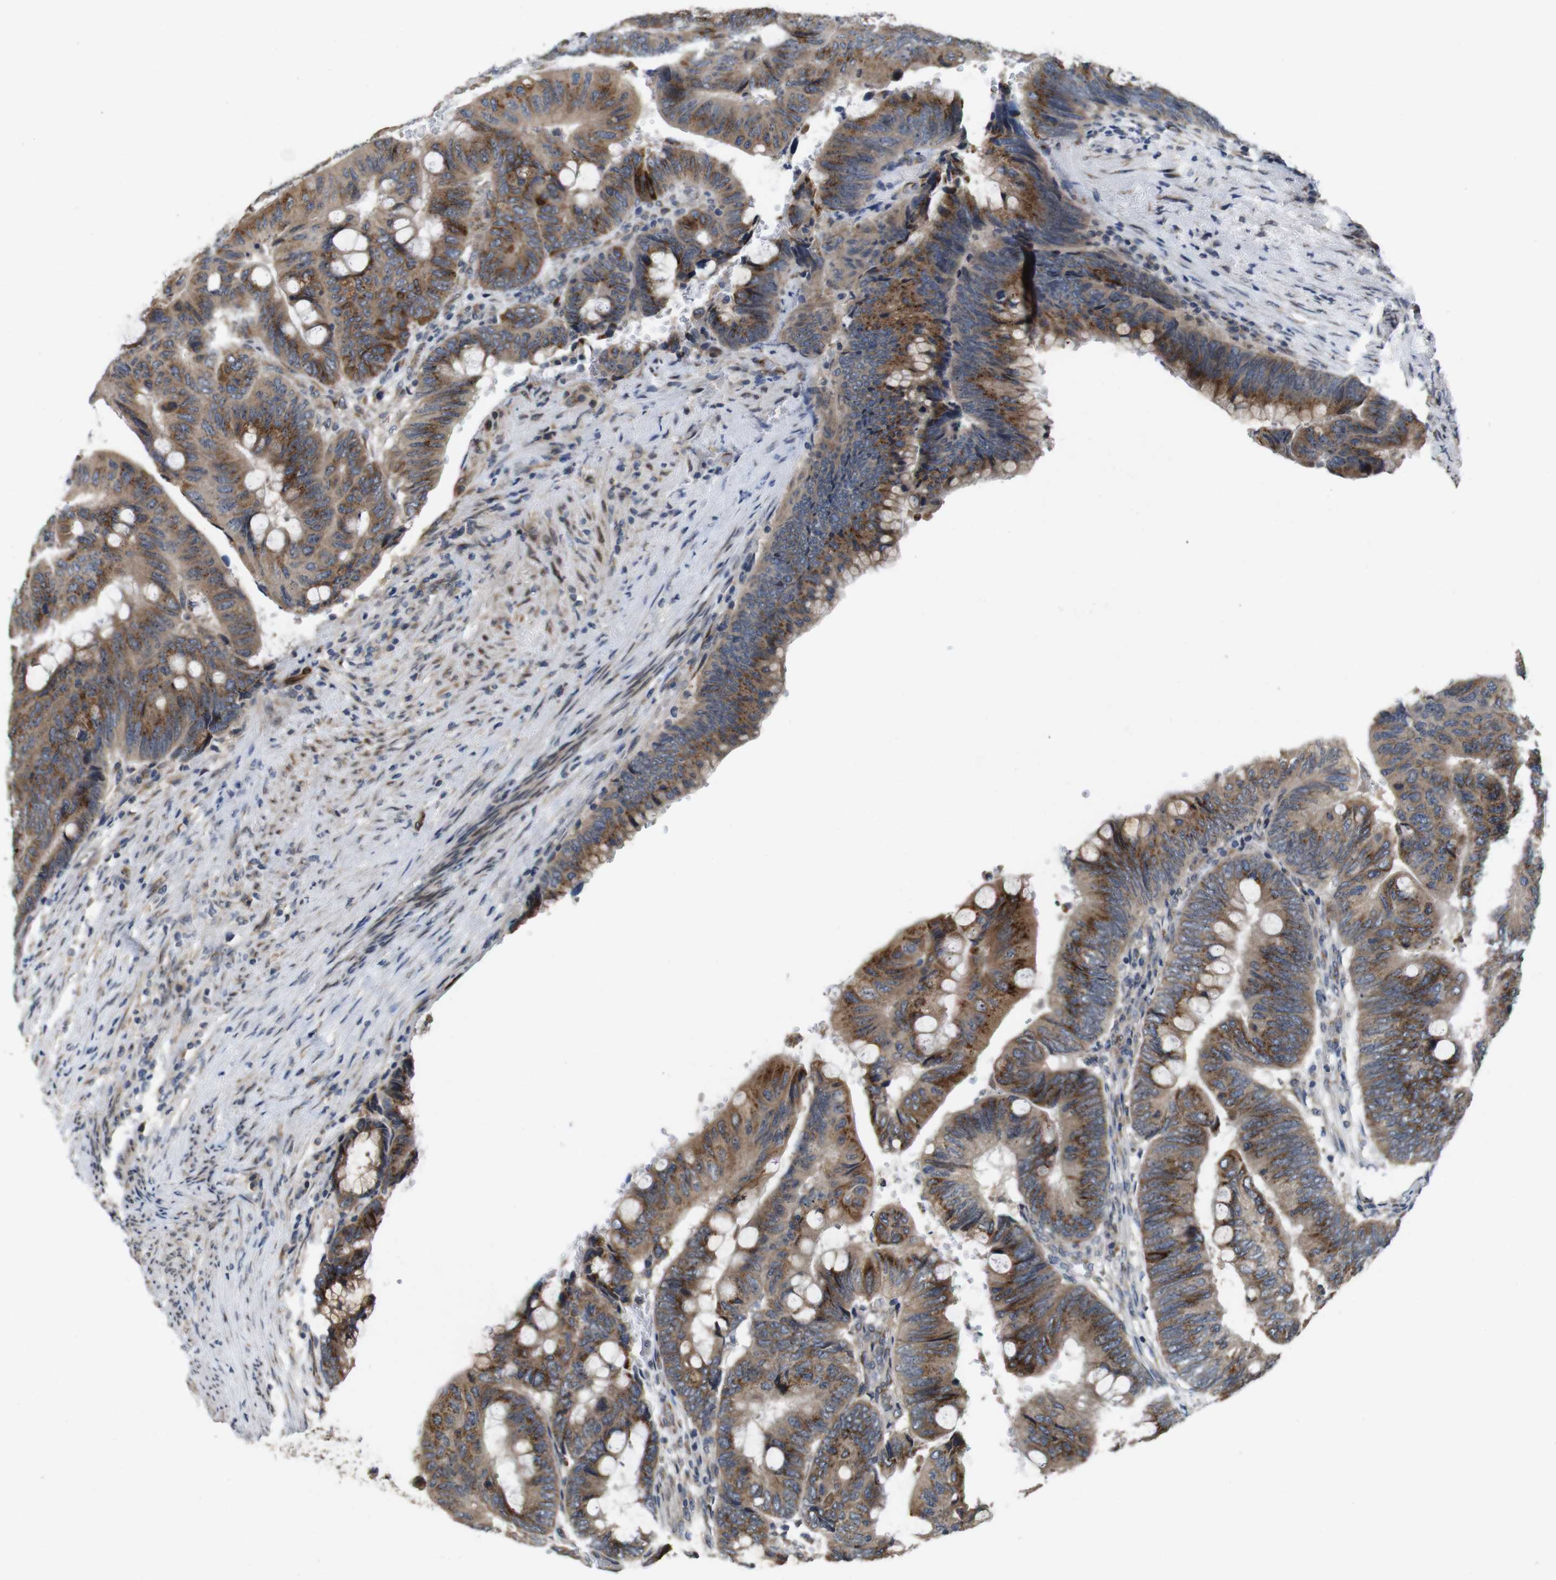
{"staining": {"intensity": "moderate", "quantity": ">75%", "location": "cytoplasmic/membranous"}, "tissue": "colorectal cancer", "cell_type": "Tumor cells", "image_type": "cancer", "snomed": [{"axis": "morphology", "description": "Normal tissue, NOS"}, {"axis": "morphology", "description": "Adenocarcinoma, NOS"}, {"axis": "topography", "description": "Rectum"}, {"axis": "topography", "description": "Peripheral nerve tissue"}], "caption": "Tumor cells reveal moderate cytoplasmic/membranous staining in about >75% of cells in colorectal cancer.", "gene": "EFCAB14", "patient": {"sex": "male", "age": 92}}